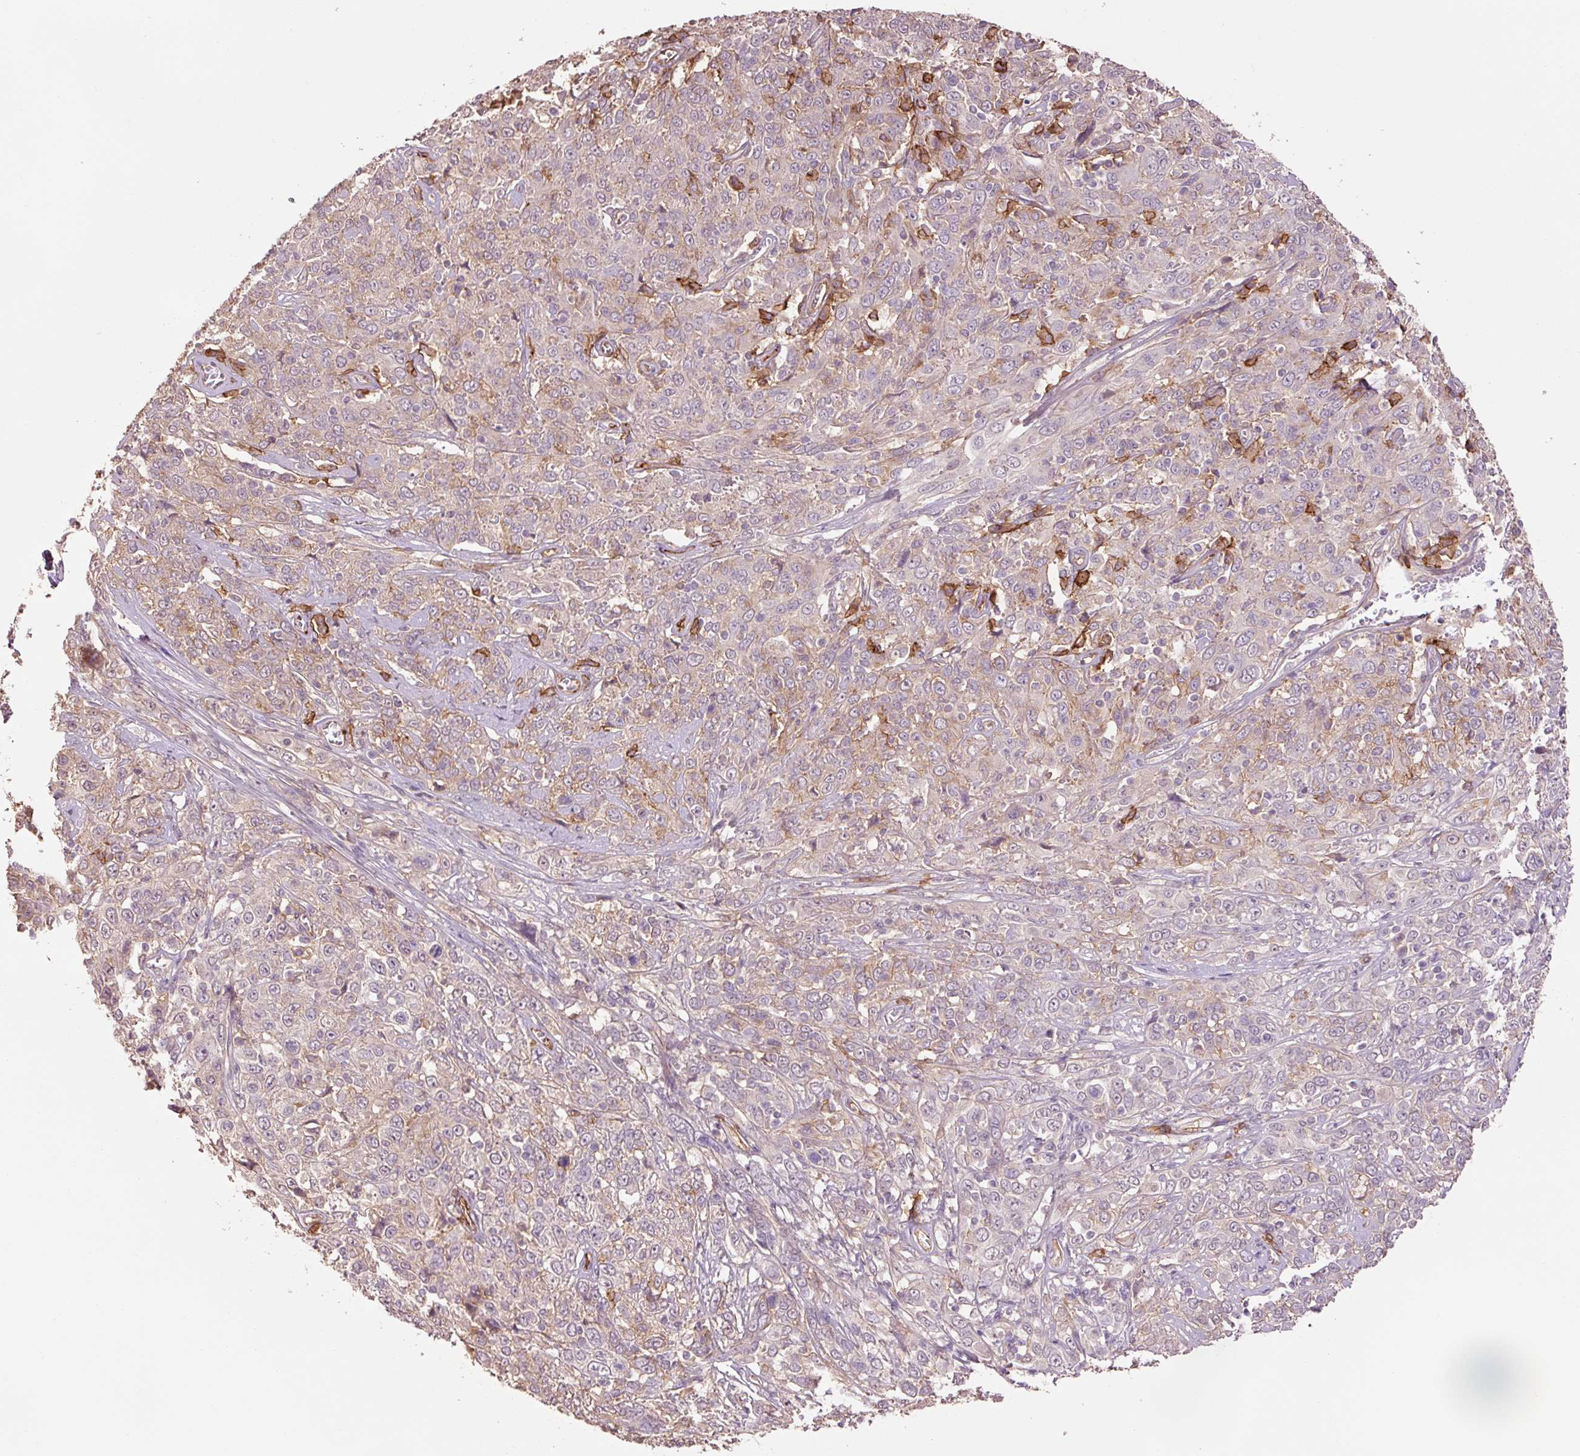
{"staining": {"intensity": "weak", "quantity": "<25%", "location": "cytoplasmic/membranous"}, "tissue": "cervical cancer", "cell_type": "Tumor cells", "image_type": "cancer", "snomed": [{"axis": "morphology", "description": "Squamous cell carcinoma, NOS"}, {"axis": "topography", "description": "Cervix"}], "caption": "A high-resolution micrograph shows immunohistochemistry (IHC) staining of squamous cell carcinoma (cervical), which shows no significant expression in tumor cells. The staining is performed using DAB (3,3'-diaminobenzidine) brown chromogen with nuclei counter-stained in using hematoxylin.", "gene": "SLC1A4", "patient": {"sex": "female", "age": 46}}